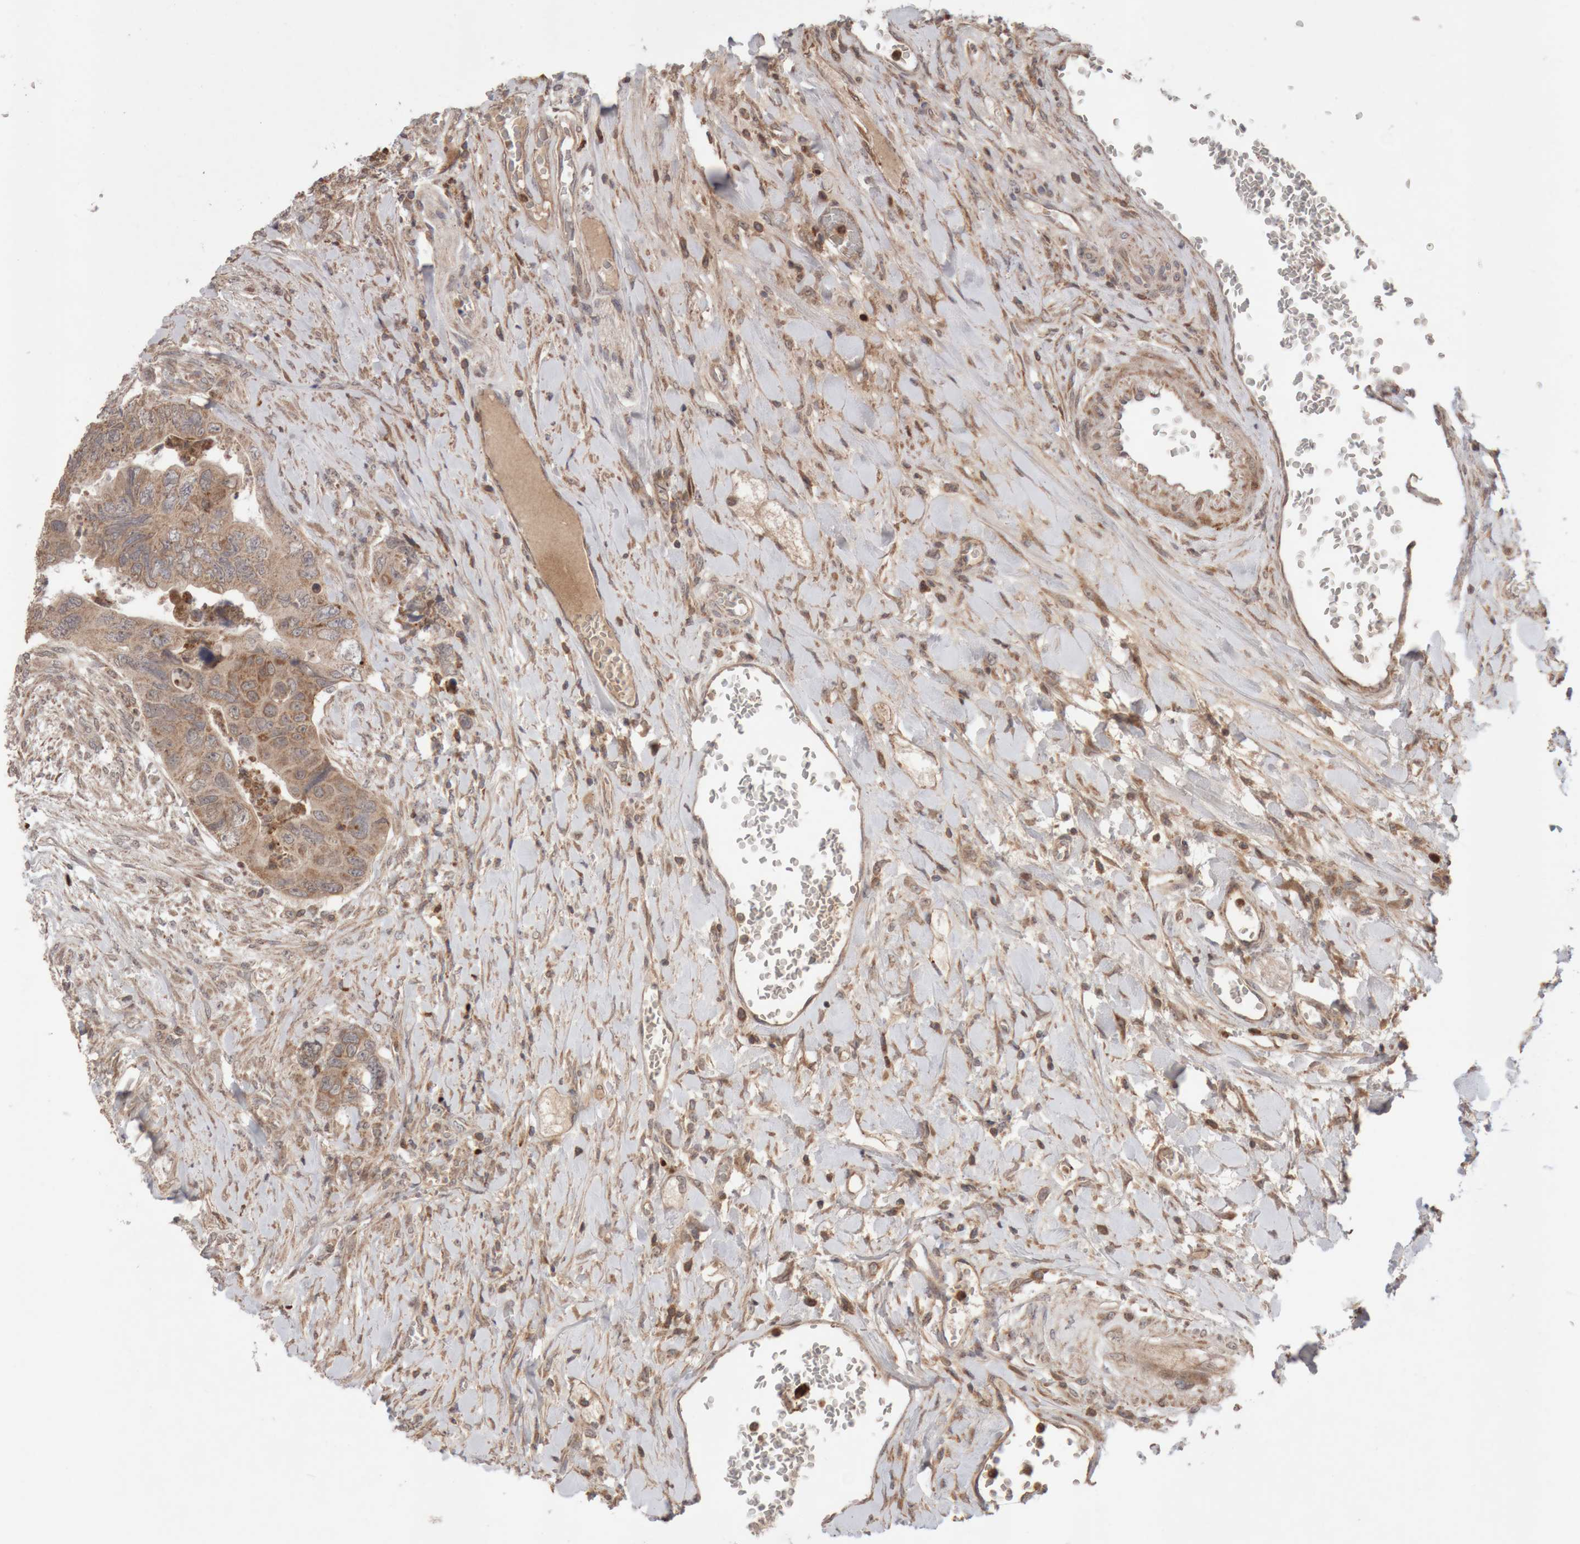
{"staining": {"intensity": "weak", "quantity": ">75%", "location": "cytoplasmic/membranous"}, "tissue": "colorectal cancer", "cell_type": "Tumor cells", "image_type": "cancer", "snomed": [{"axis": "morphology", "description": "Adenocarcinoma, NOS"}, {"axis": "topography", "description": "Rectum"}], "caption": "A low amount of weak cytoplasmic/membranous staining is identified in about >75% of tumor cells in colorectal adenocarcinoma tissue.", "gene": "KIF21B", "patient": {"sex": "male", "age": 63}}